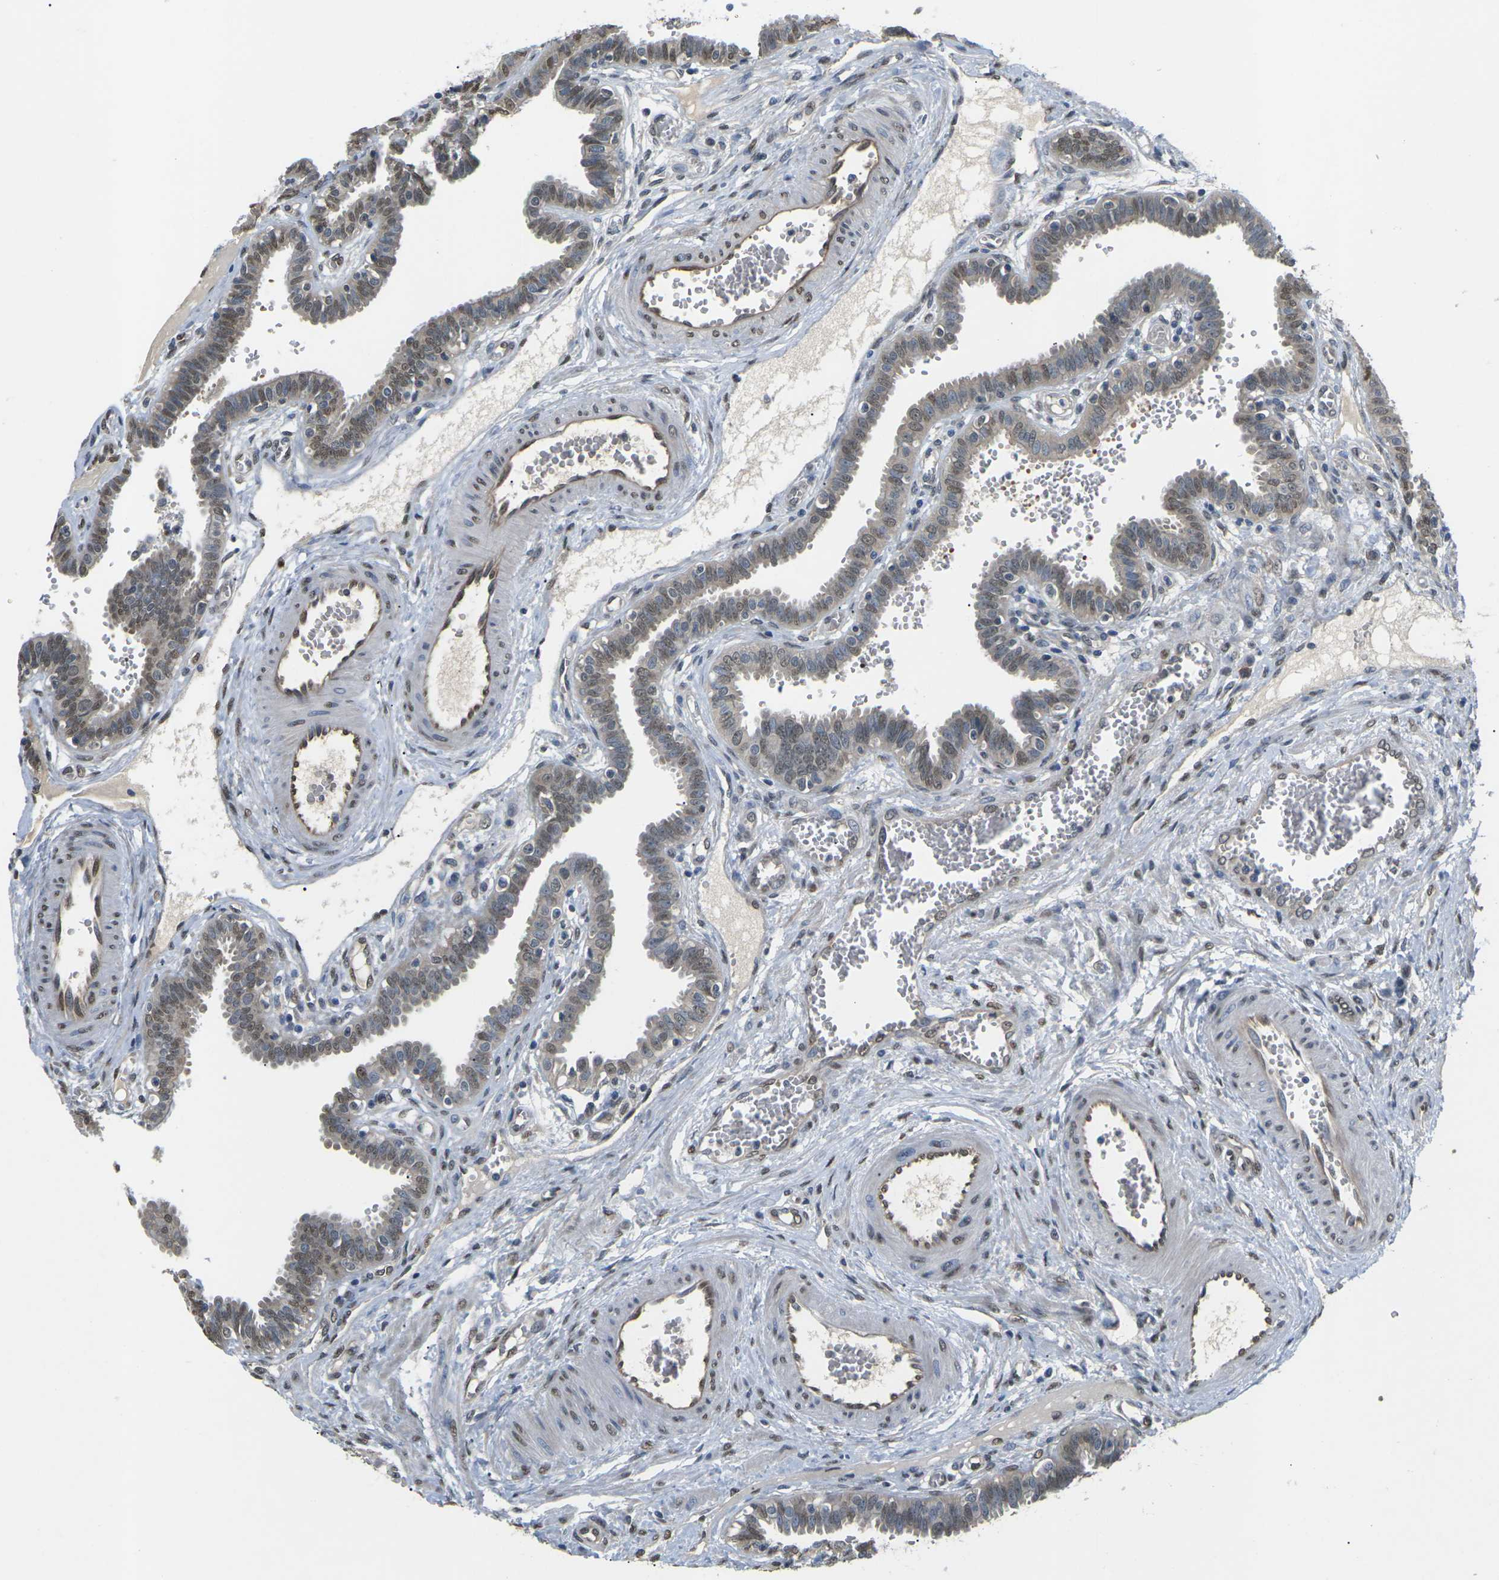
{"staining": {"intensity": "weak", "quantity": "25%-75%", "location": "cytoplasmic/membranous,nuclear"}, "tissue": "fallopian tube", "cell_type": "Glandular cells", "image_type": "normal", "snomed": [{"axis": "morphology", "description": "Normal tissue, NOS"}, {"axis": "topography", "description": "Fallopian tube"}], "caption": "Weak cytoplasmic/membranous,nuclear staining for a protein is identified in about 25%-75% of glandular cells of unremarkable fallopian tube using immunohistochemistry (IHC).", "gene": "ERBB4", "patient": {"sex": "female", "age": 32}}